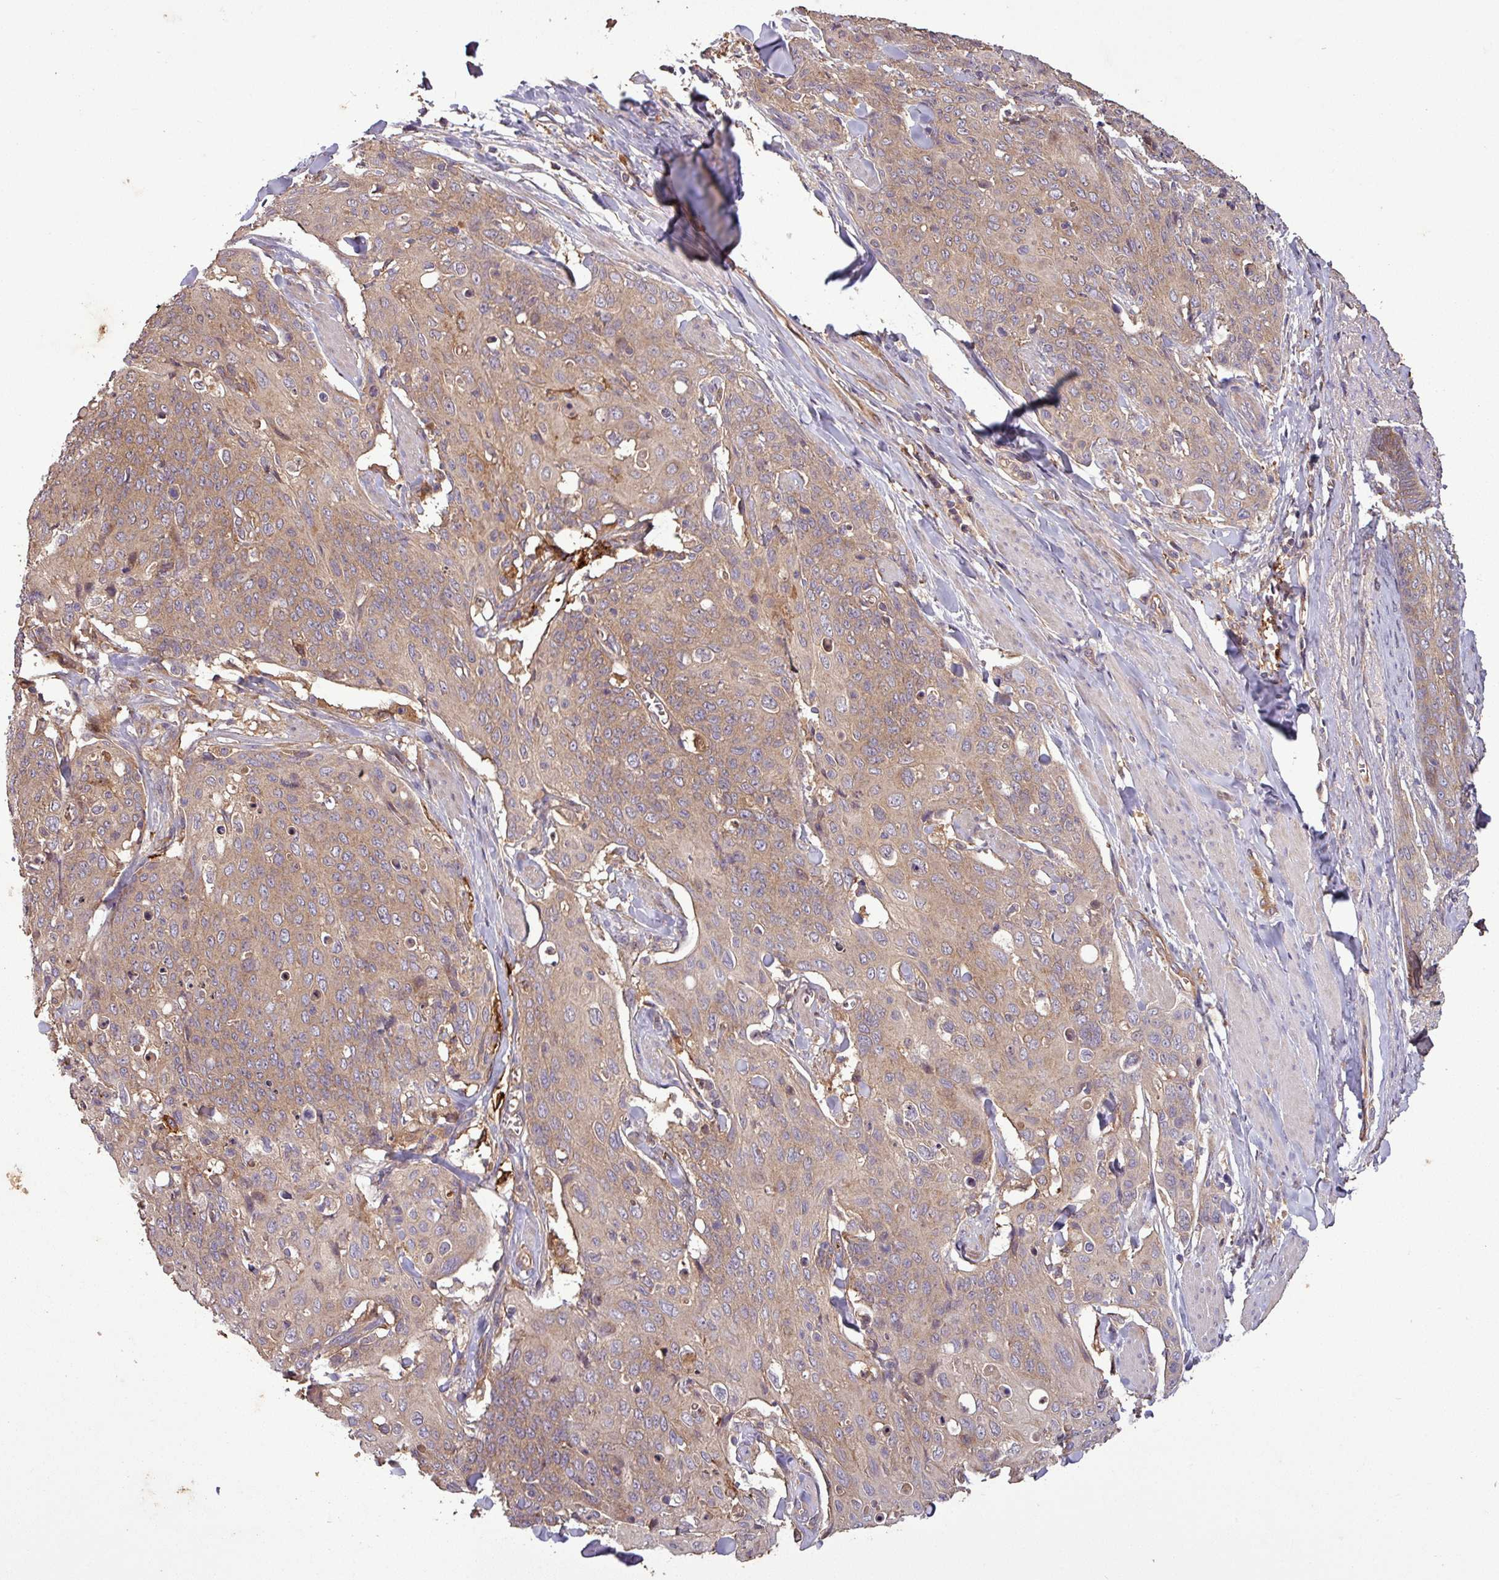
{"staining": {"intensity": "weak", "quantity": ">75%", "location": "cytoplasmic/membranous"}, "tissue": "skin cancer", "cell_type": "Tumor cells", "image_type": "cancer", "snomed": [{"axis": "morphology", "description": "Squamous cell carcinoma, NOS"}, {"axis": "topography", "description": "Skin"}, {"axis": "topography", "description": "Vulva"}], "caption": "This is an image of IHC staining of skin squamous cell carcinoma, which shows weak staining in the cytoplasmic/membranous of tumor cells.", "gene": "SIRPB2", "patient": {"sex": "female", "age": 85}}